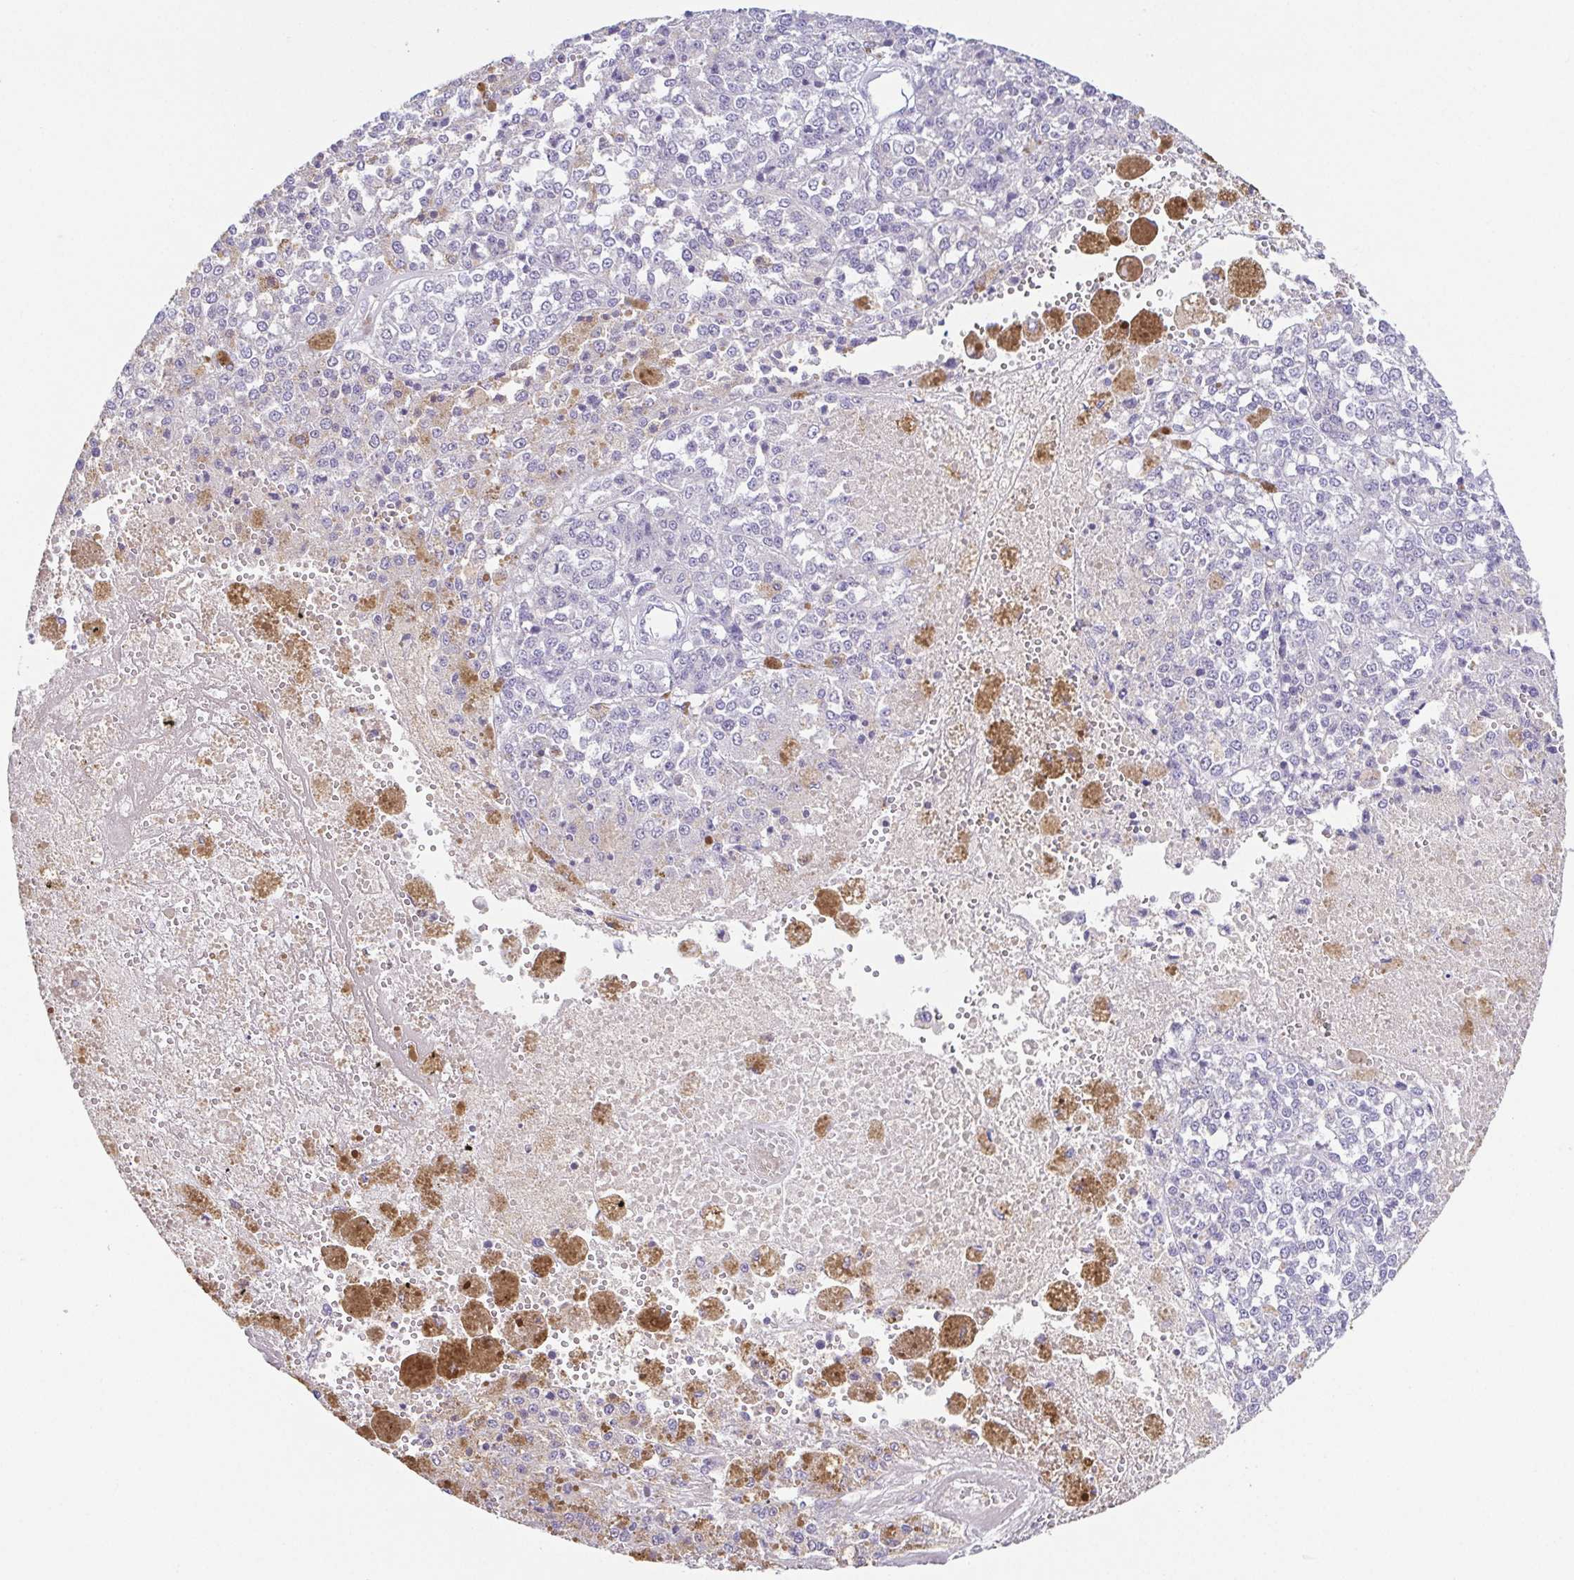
{"staining": {"intensity": "negative", "quantity": "none", "location": "none"}, "tissue": "melanoma", "cell_type": "Tumor cells", "image_type": "cancer", "snomed": [{"axis": "morphology", "description": "Malignant melanoma, Metastatic site"}, {"axis": "topography", "description": "Lymph node"}], "caption": "Micrograph shows no protein positivity in tumor cells of malignant melanoma (metastatic site) tissue.", "gene": "HAPLN2", "patient": {"sex": "female", "age": 64}}